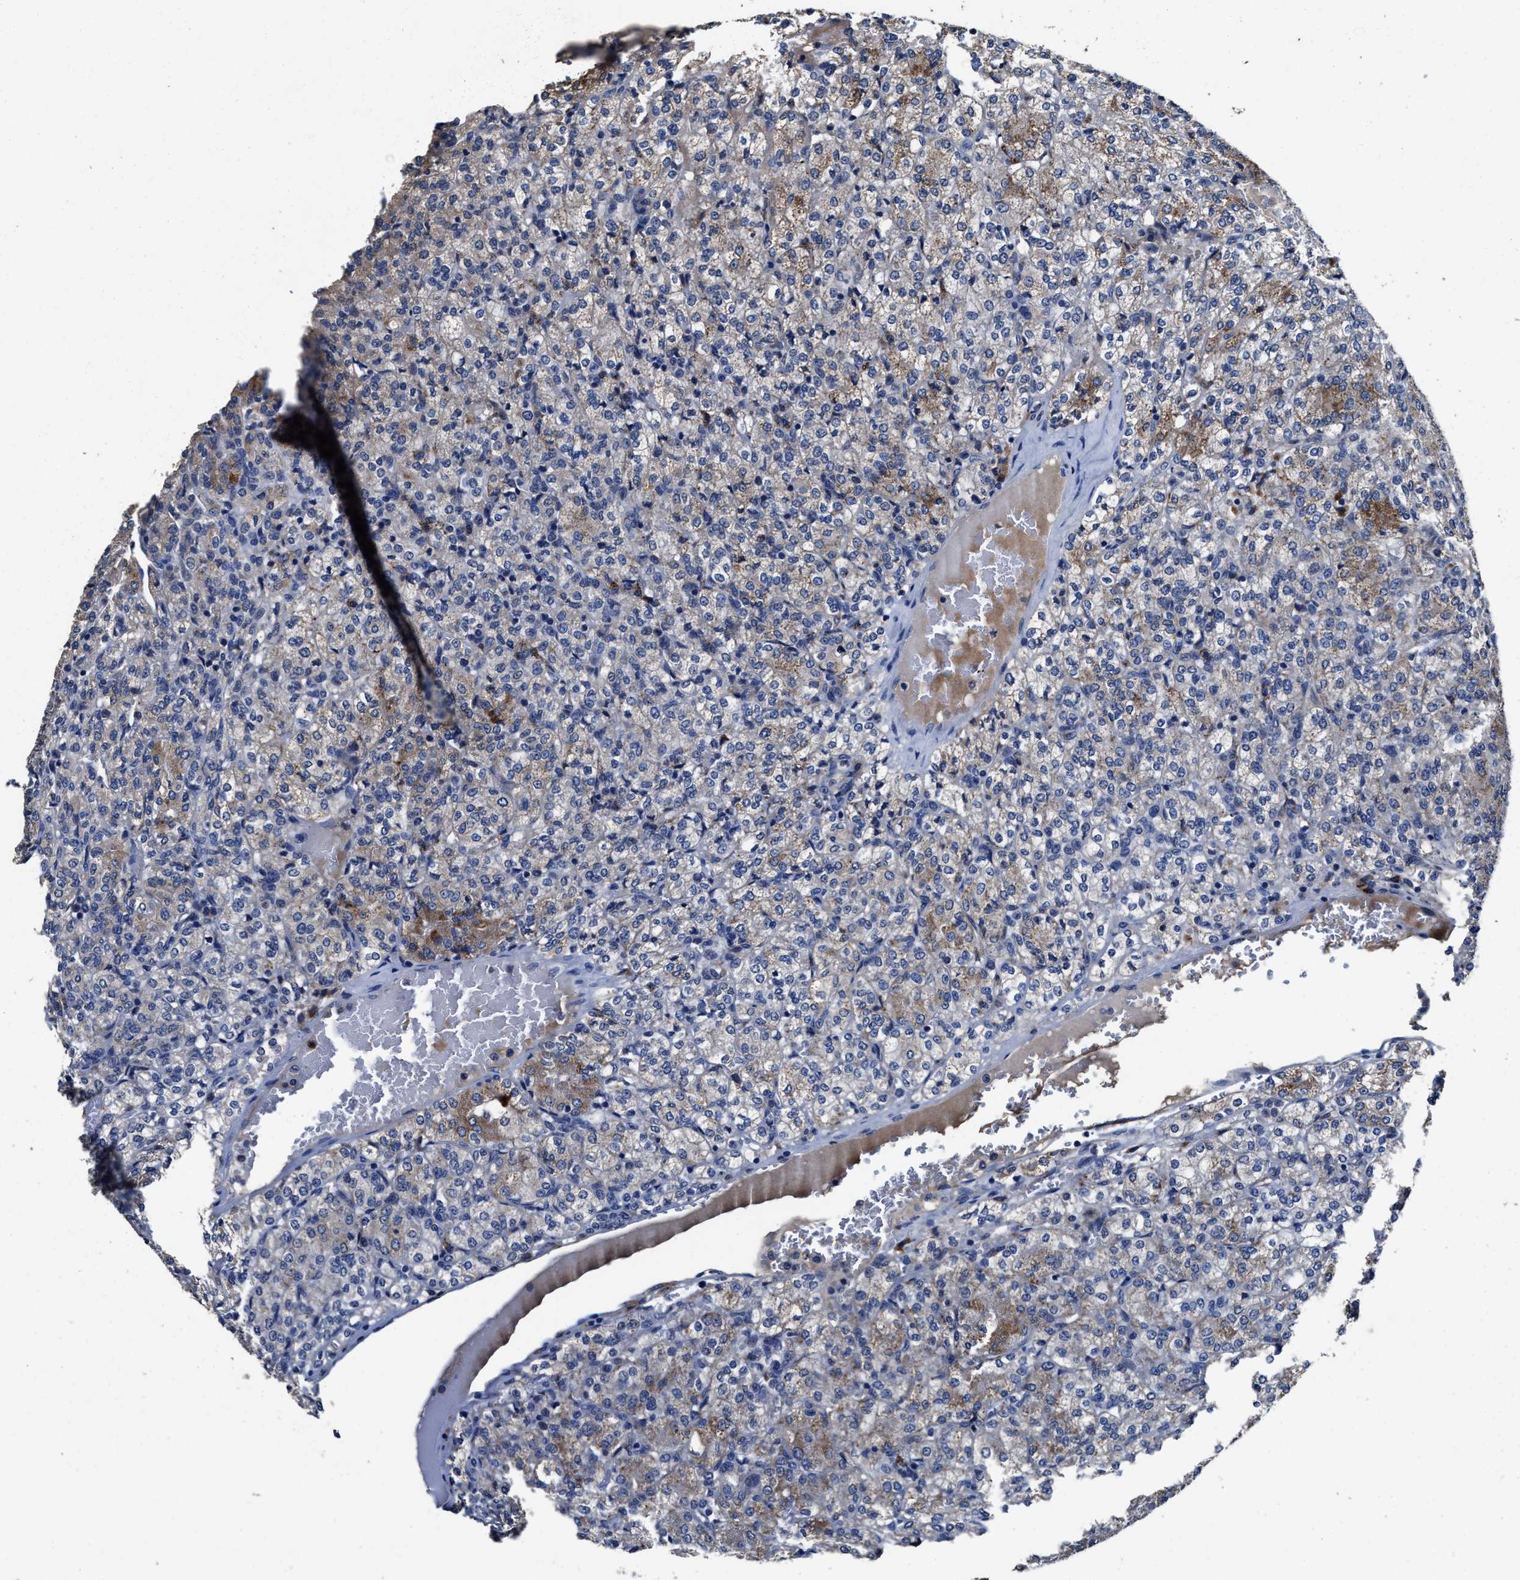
{"staining": {"intensity": "weak", "quantity": "25%-75%", "location": "cytoplasmic/membranous"}, "tissue": "renal cancer", "cell_type": "Tumor cells", "image_type": "cancer", "snomed": [{"axis": "morphology", "description": "Adenocarcinoma, NOS"}, {"axis": "topography", "description": "Kidney"}], "caption": "Protein staining shows weak cytoplasmic/membranous staining in about 25%-75% of tumor cells in renal cancer (adenocarcinoma).", "gene": "UBR4", "patient": {"sex": "male", "age": 77}}